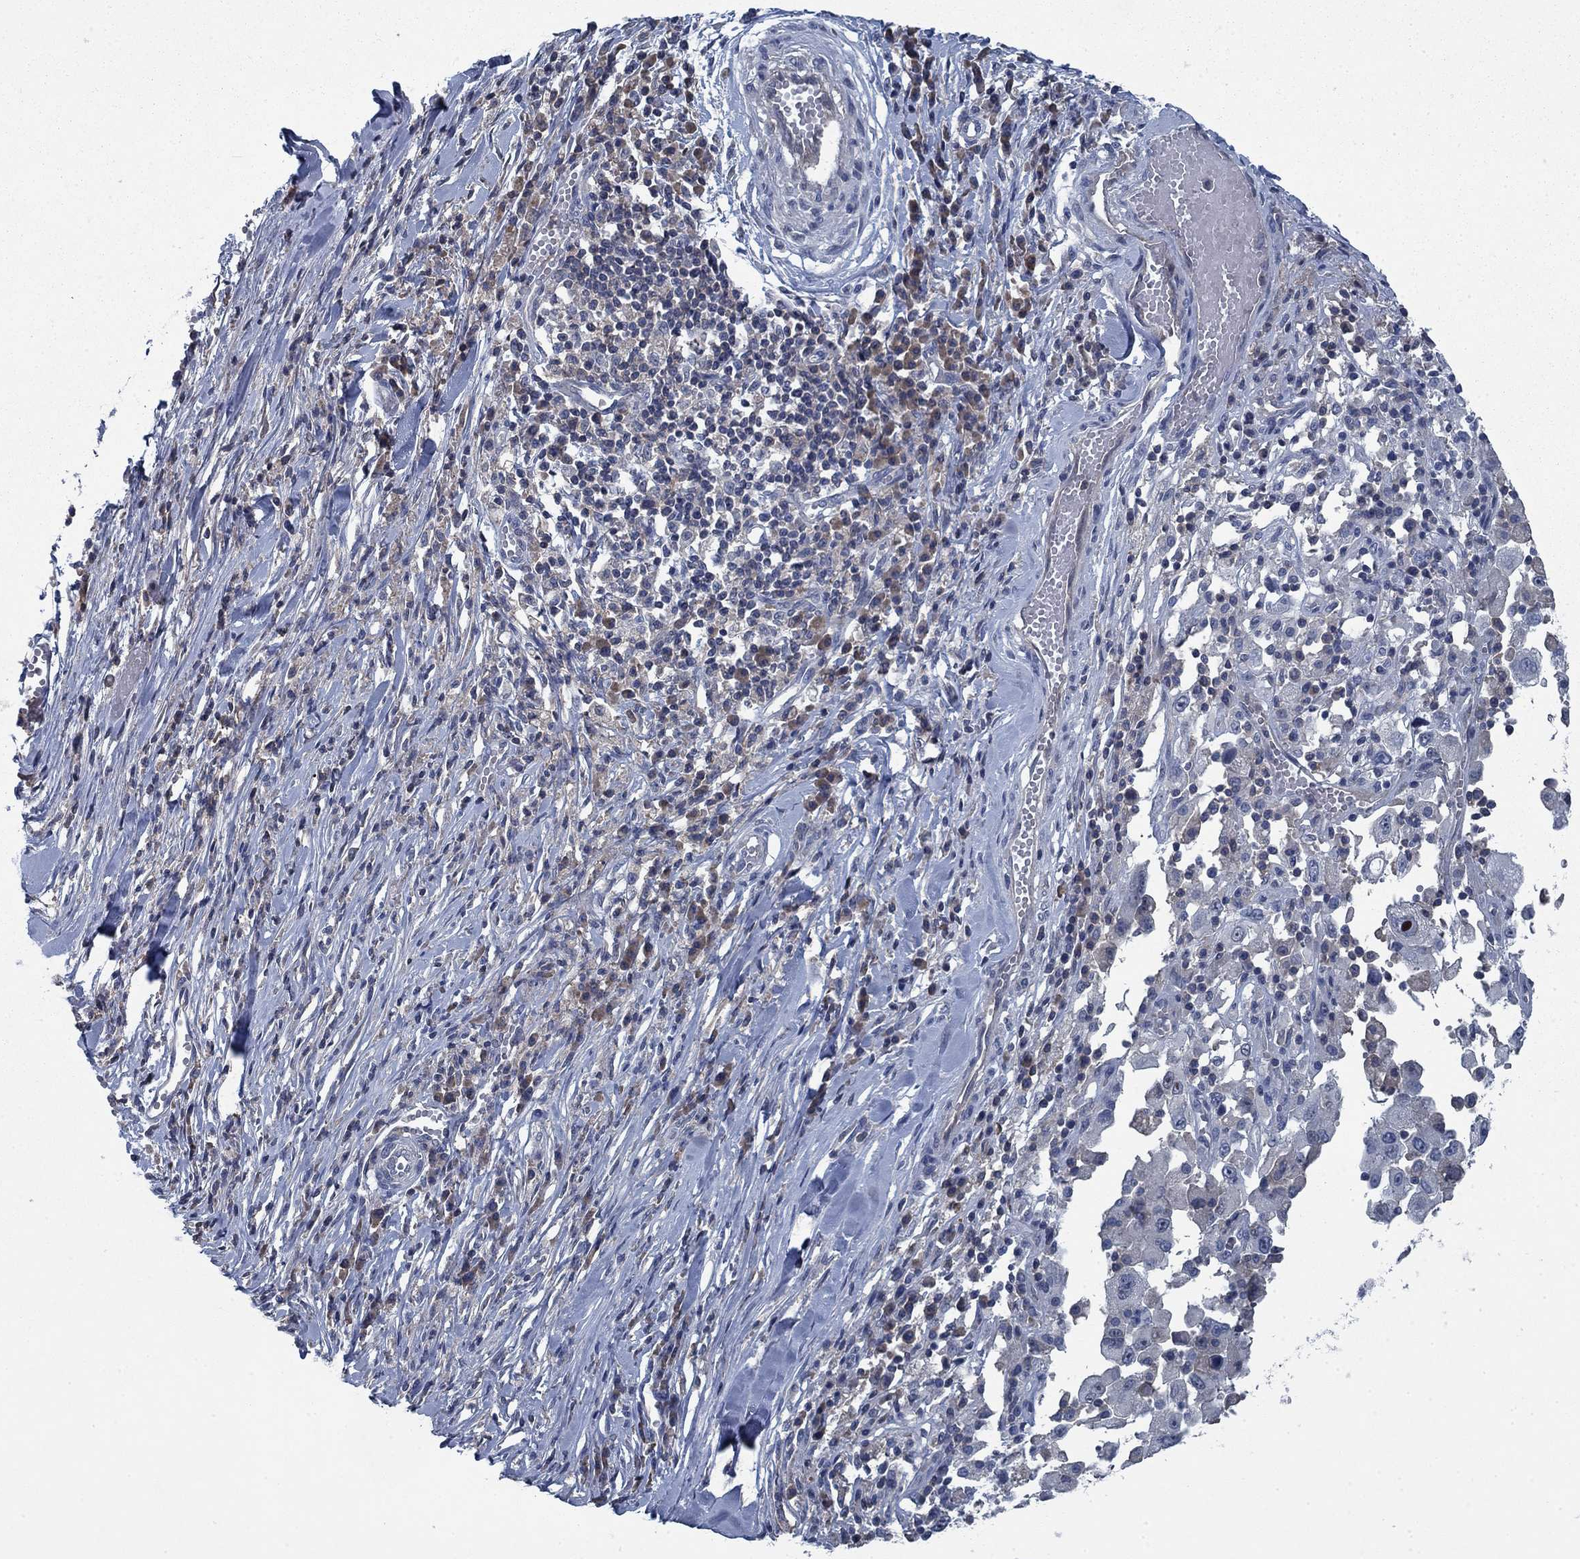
{"staining": {"intensity": "negative", "quantity": "none", "location": "none"}, "tissue": "melanoma", "cell_type": "Tumor cells", "image_type": "cancer", "snomed": [{"axis": "morphology", "description": "Malignant melanoma, Metastatic site"}, {"axis": "topography", "description": "Lymph node"}], "caption": "Immunohistochemical staining of human malignant melanoma (metastatic site) reveals no significant positivity in tumor cells.", "gene": "PNMA8A", "patient": {"sex": "male", "age": 50}}